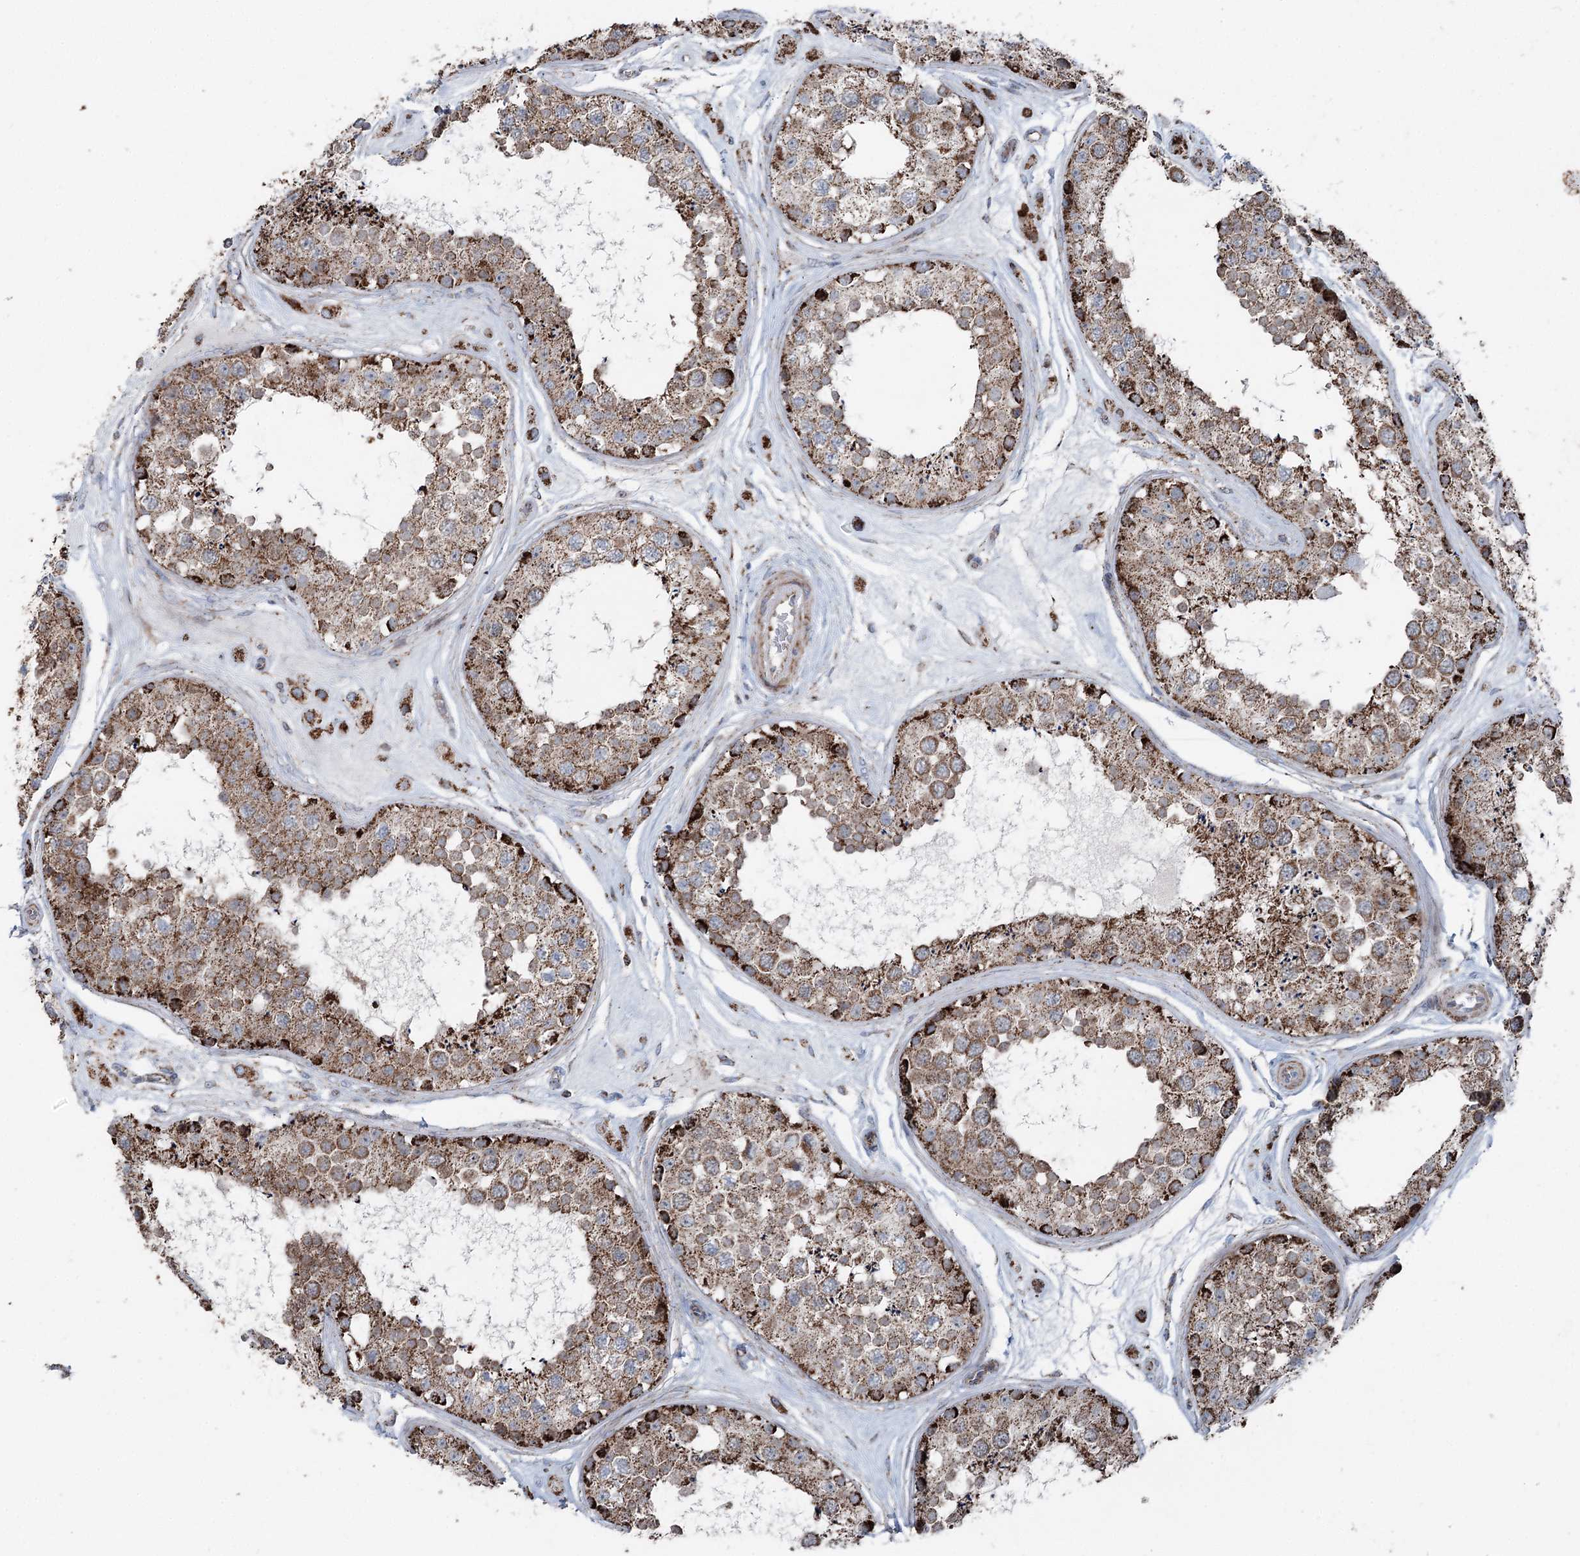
{"staining": {"intensity": "strong", "quantity": ">75%", "location": "cytoplasmic/membranous"}, "tissue": "testis", "cell_type": "Cells in seminiferous ducts", "image_type": "normal", "snomed": [{"axis": "morphology", "description": "Normal tissue, NOS"}, {"axis": "topography", "description": "Testis"}], "caption": "Immunohistochemistry (DAB) staining of normal human testis exhibits strong cytoplasmic/membranous protein expression in about >75% of cells in seminiferous ducts.", "gene": "UCN3", "patient": {"sex": "male", "age": 25}}